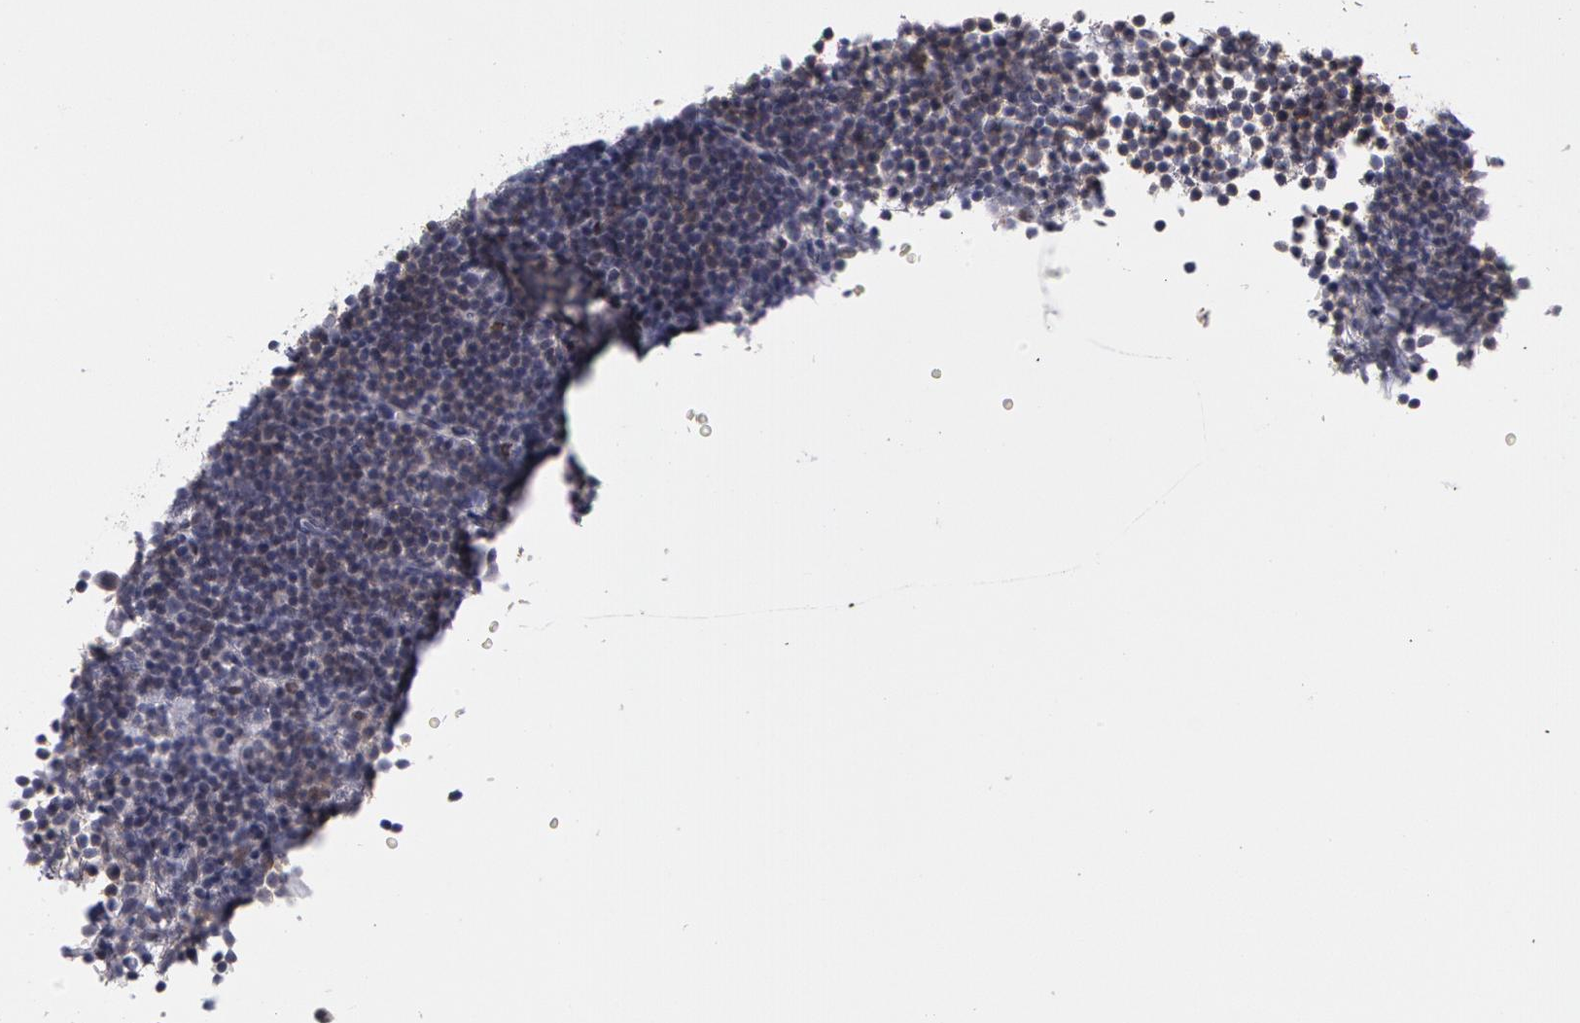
{"staining": {"intensity": "negative", "quantity": "none", "location": "none"}, "tissue": "lymphoma", "cell_type": "Tumor cells", "image_type": "cancer", "snomed": [{"axis": "morphology", "description": "Malignant lymphoma, non-Hodgkin's type, Low grade"}, {"axis": "topography", "description": "Lymph node"}], "caption": "Immunohistochemical staining of human malignant lymphoma, non-Hodgkin's type (low-grade) shows no significant positivity in tumor cells.", "gene": "PRICKLE1", "patient": {"sex": "female", "age": 69}}